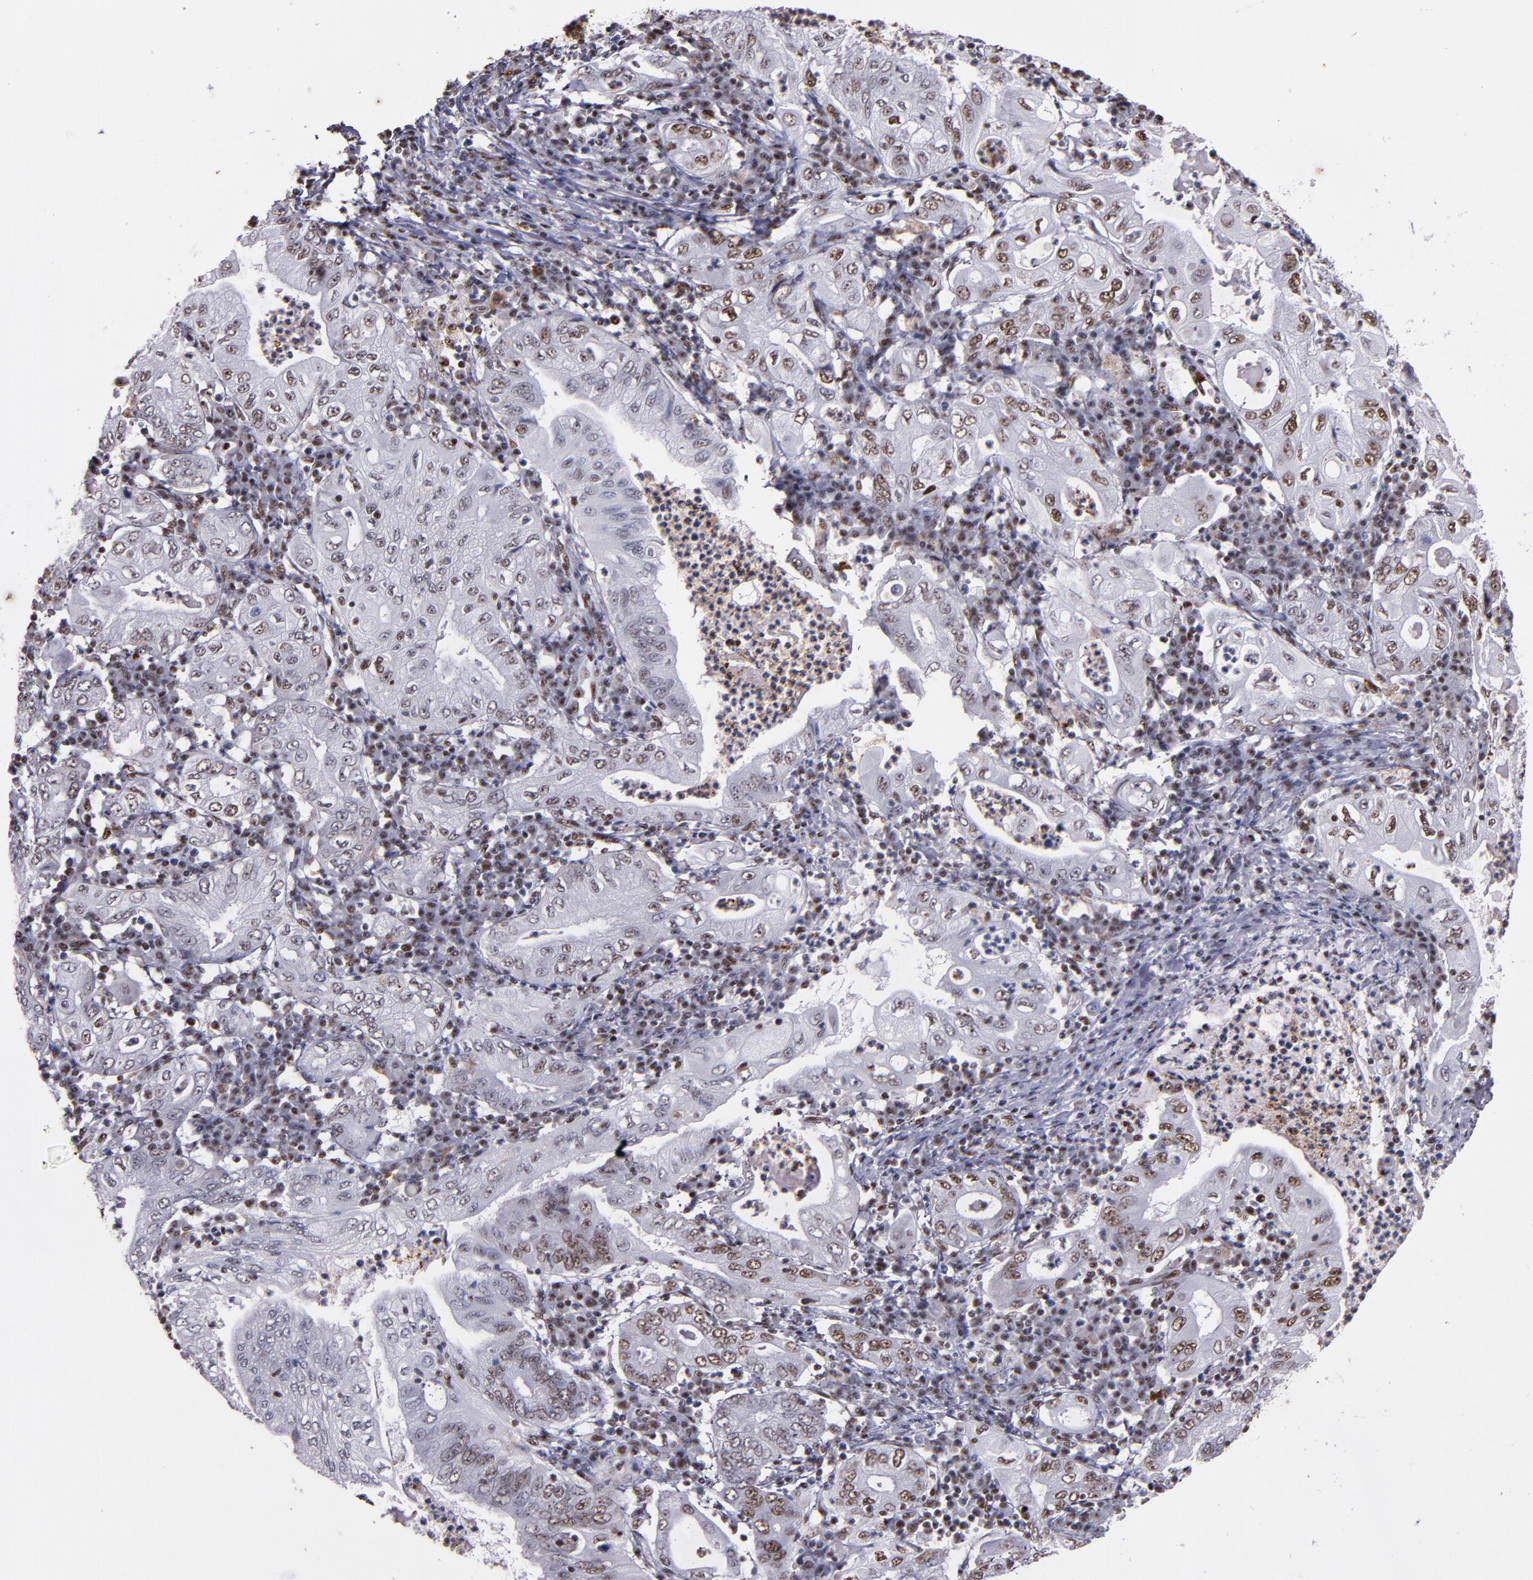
{"staining": {"intensity": "moderate", "quantity": ">75%", "location": "nuclear"}, "tissue": "stomach cancer", "cell_type": "Tumor cells", "image_type": "cancer", "snomed": [{"axis": "morphology", "description": "Normal tissue, NOS"}, {"axis": "morphology", "description": "Adenocarcinoma, NOS"}, {"axis": "topography", "description": "Esophagus"}, {"axis": "topography", "description": "Stomach, upper"}, {"axis": "topography", "description": "Peripheral nerve tissue"}], "caption": "This is a micrograph of immunohistochemistry (IHC) staining of adenocarcinoma (stomach), which shows moderate positivity in the nuclear of tumor cells.", "gene": "PPP4R3A", "patient": {"sex": "male", "age": 62}}